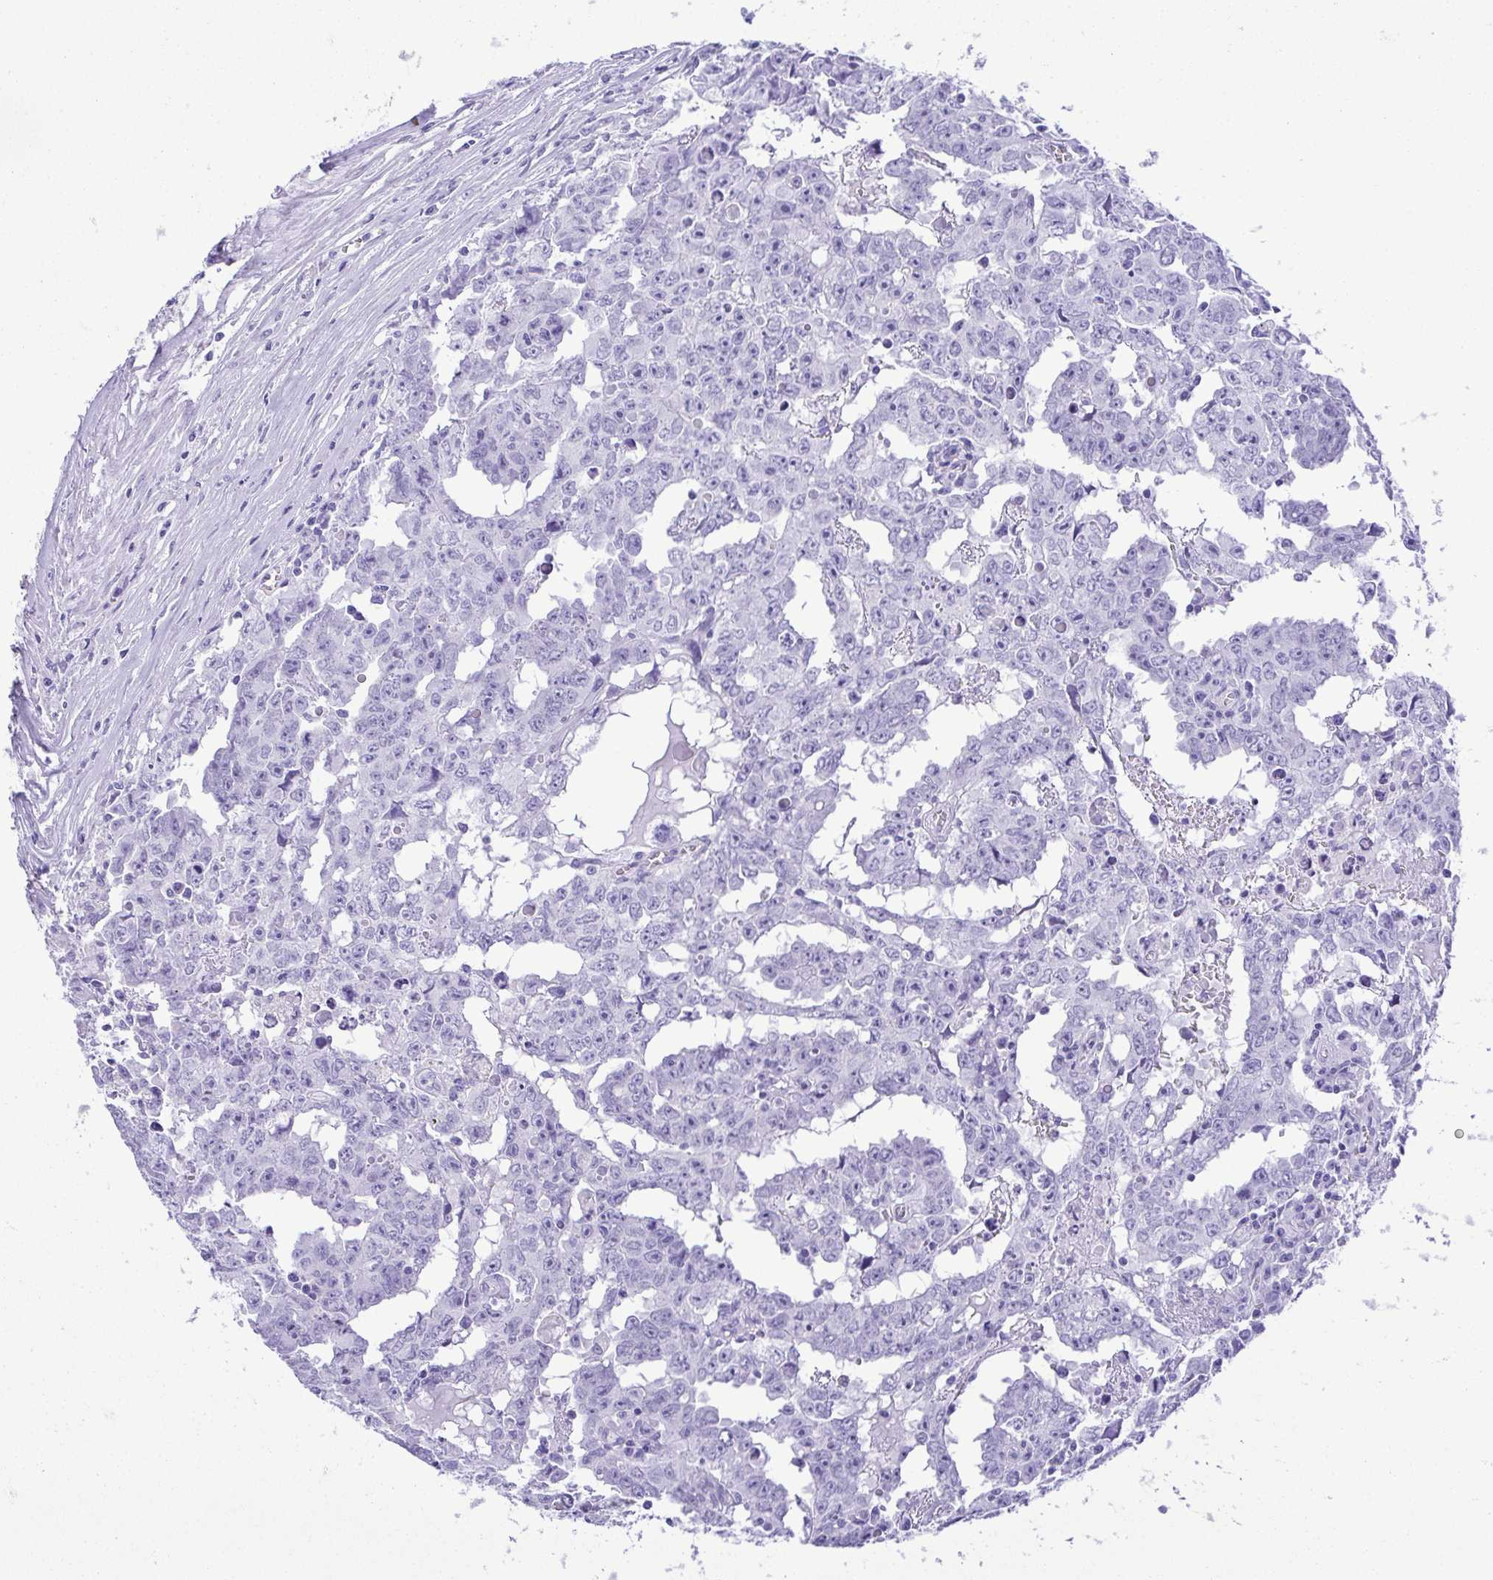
{"staining": {"intensity": "negative", "quantity": "none", "location": "none"}, "tissue": "testis cancer", "cell_type": "Tumor cells", "image_type": "cancer", "snomed": [{"axis": "morphology", "description": "Carcinoma, Embryonal, NOS"}, {"axis": "topography", "description": "Testis"}], "caption": "This is a histopathology image of immunohistochemistry staining of testis cancer (embryonal carcinoma), which shows no expression in tumor cells. The staining was performed using DAB (3,3'-diaminobenzidine) to visualize the protein expression in brown, while the nuclei were stained in blue with hematoxylin (Magnification: 20x).", "gene": "CDSN", "patient": {"sex": "male", "age": 22}}